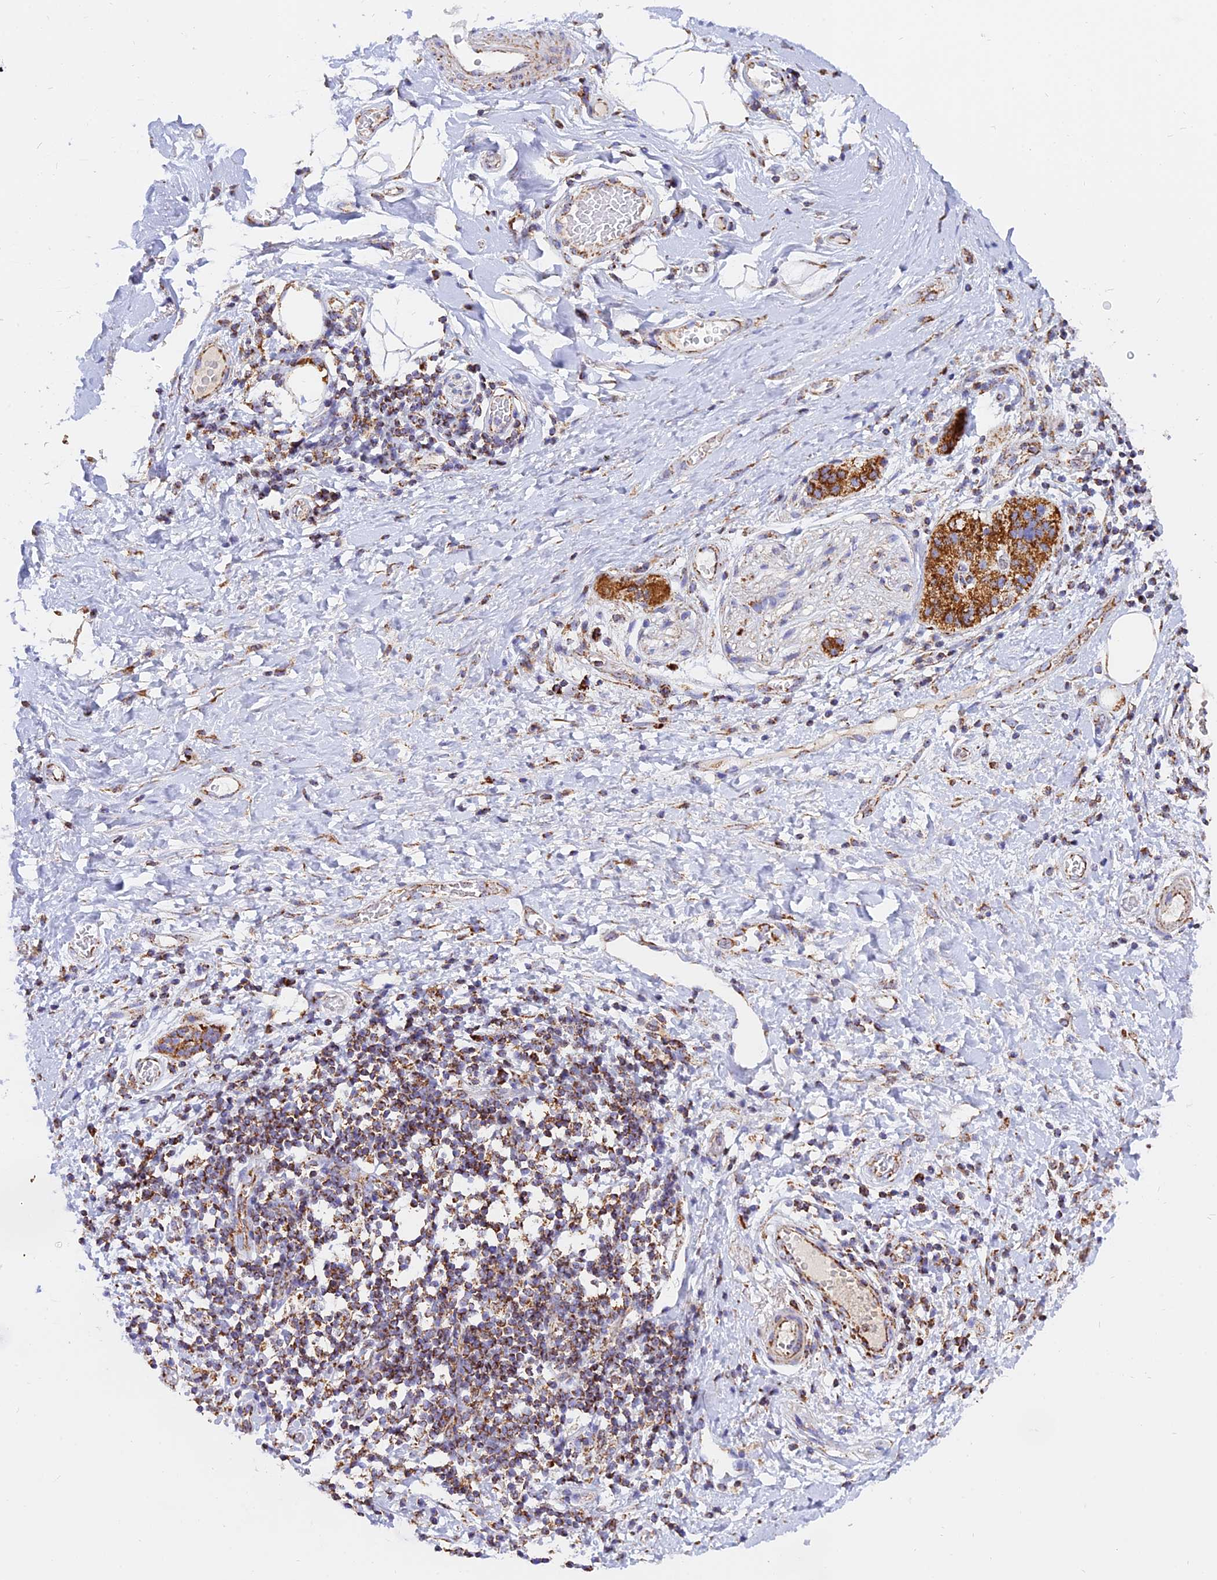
{"staining": {"intensity": "weak", "quantity": ">75%", "location": "cytoplasmic/membranous"}, "tissue": "adipose tissue", "cell_type": "Adipocytes", "image_type": "normal", "snomed": [{"axis": "morphology", "description": "Normal tissue, NOS"}, {"axis": "morphology", "description": "Adenocarcinoma, NOS"}, {"axis": "topography", "description": "Duodenum"}, {"axis": "topography", "description": "Peripheral nerve tissue"}], "caption": "A brown stain labels weak cytoplasmic/membranous staining of a protein in adipocytes of unremarkable human adipose tissue.", "gene": "NDUFB6", "patient": {"sex": "female", "age": 60}}